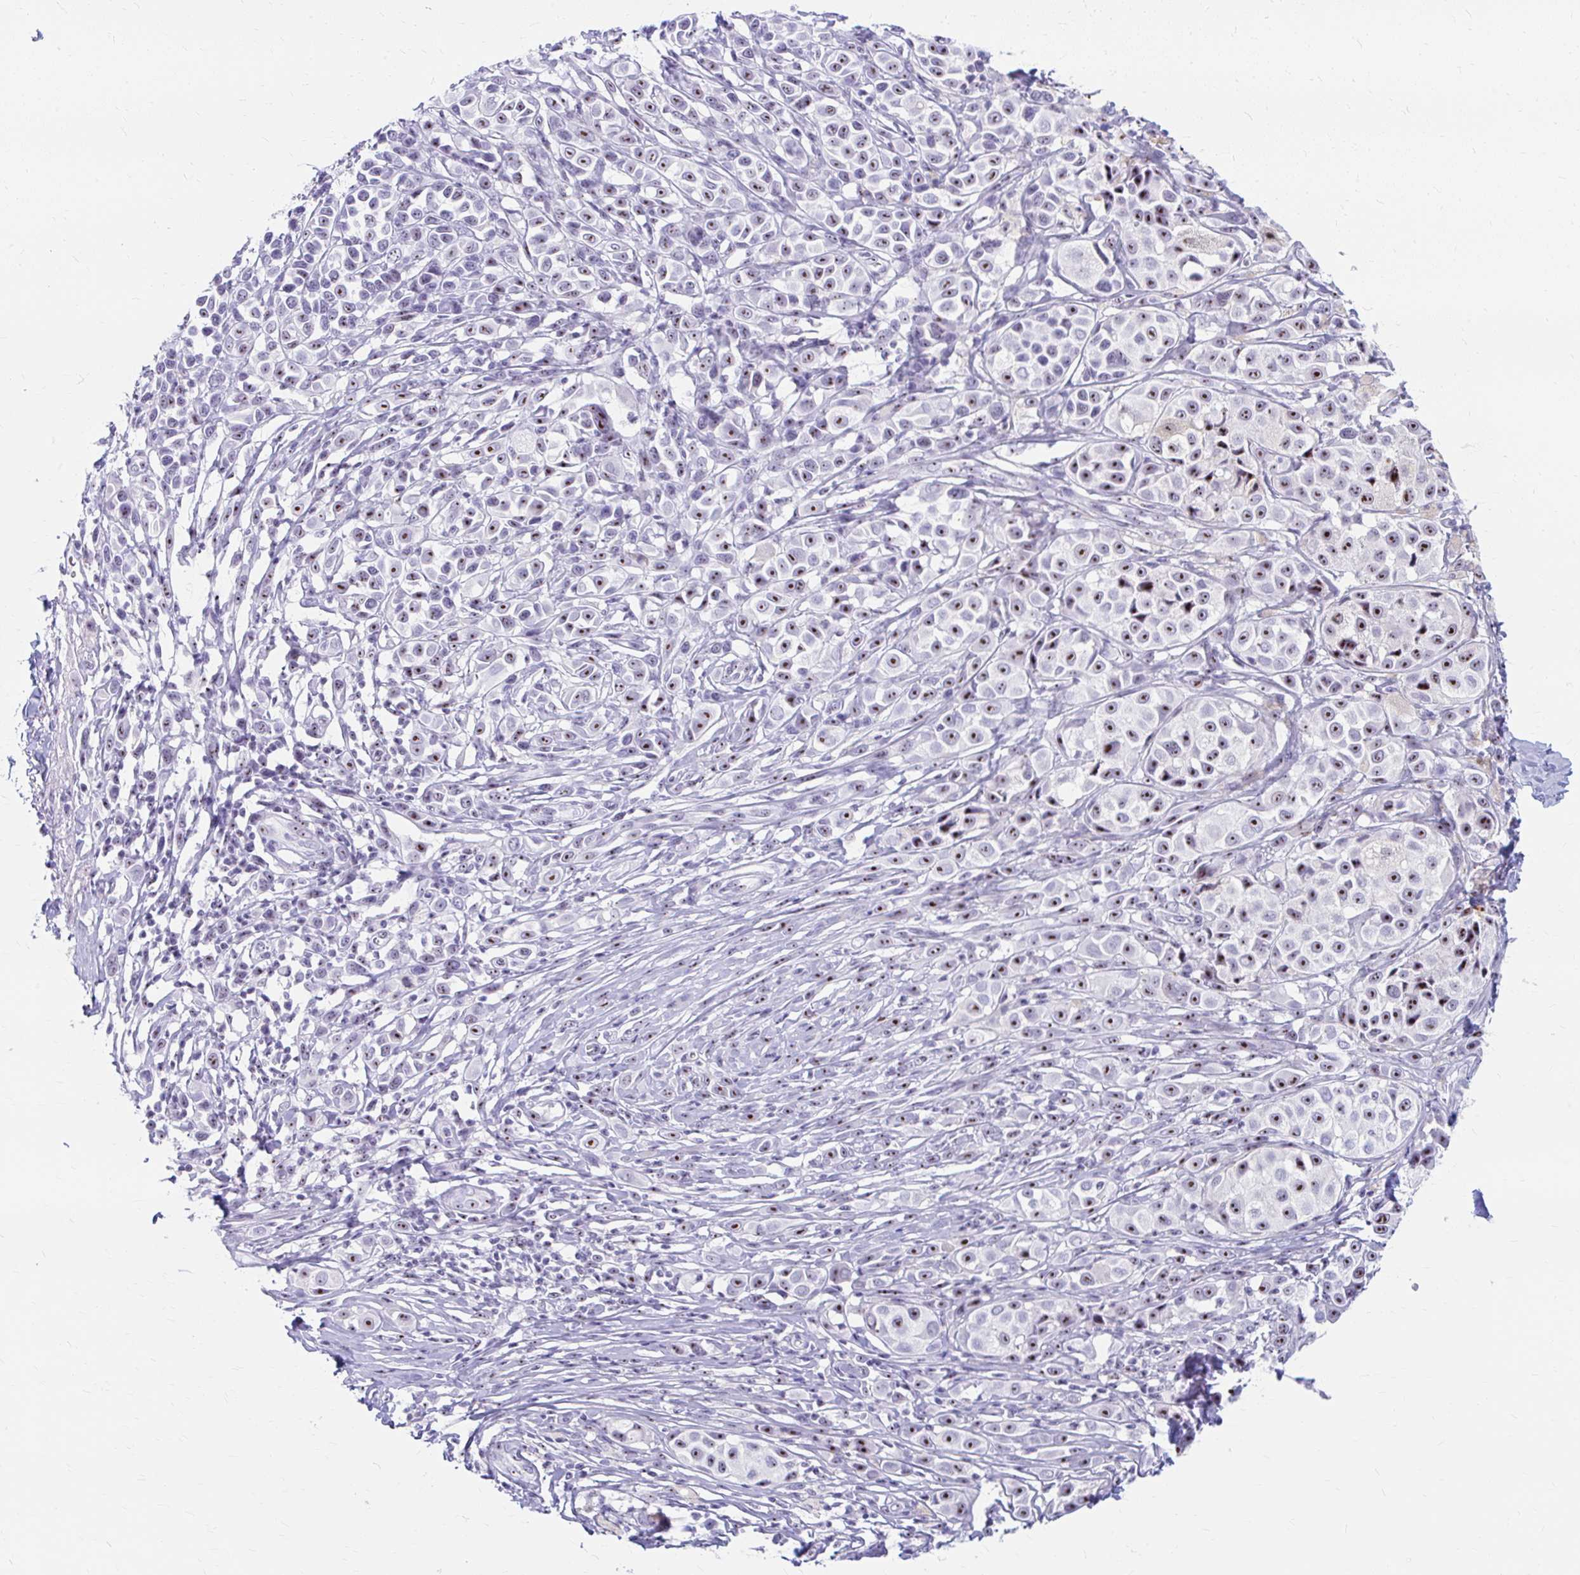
{"staining": {"intensity": "moderate", "quantity": ">75%", "location": "nuclear"}, "tissue": "melanoma", "cell_type": "Tumor cells", "image_type": "cancer", "snomed": [{"axis": "morphology", "description": "Malignant melanoma, NOS"}, {"axis": "topography", "description": "Skin"}], "caption": "This photomicrograph demonstrates IHC staining of human melanoma, with medium moderate nuclear expression in about >75% of tumor cells.", "gene": "FTSJ3", "patient": {"sex": "male", "age": 39}}